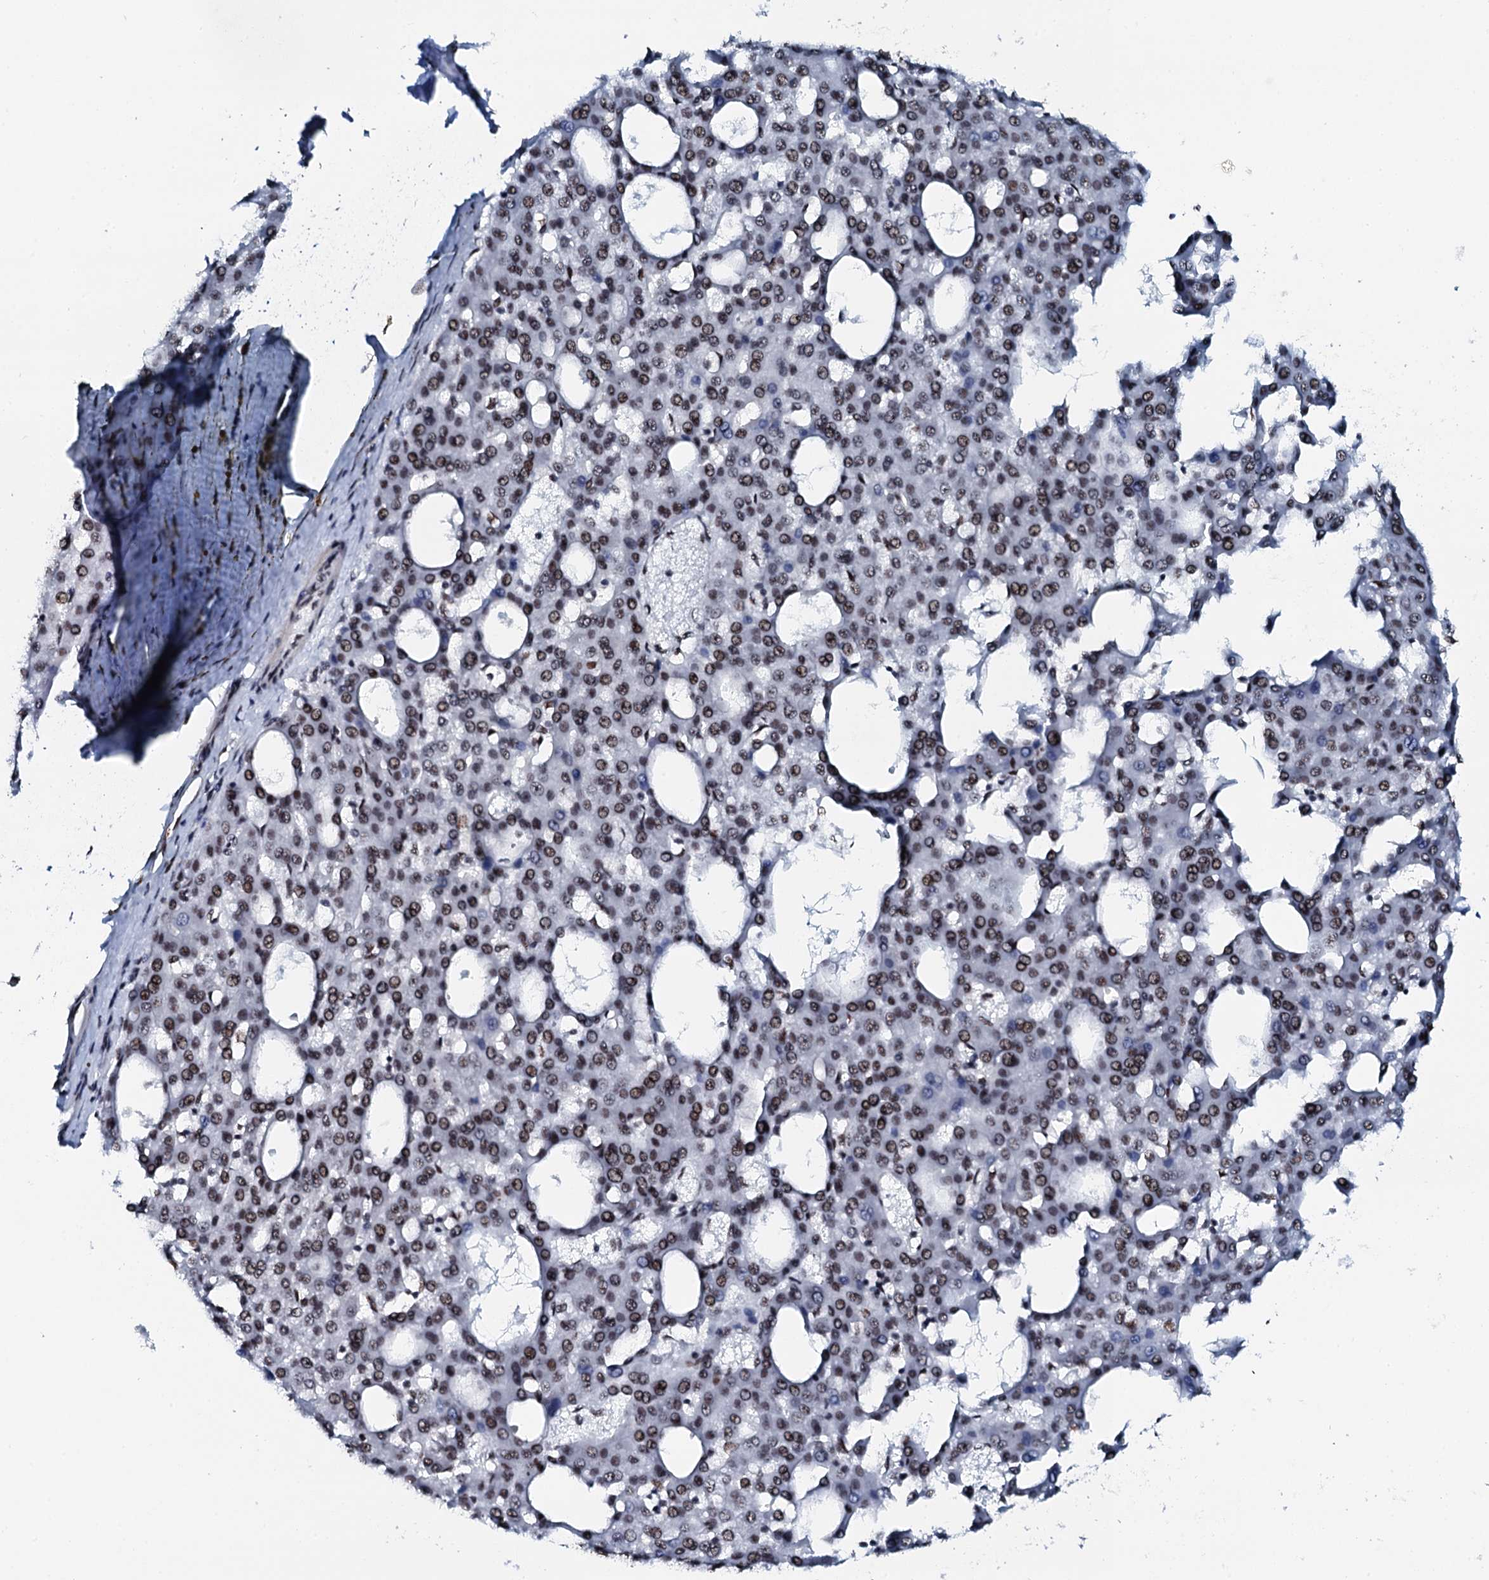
{"staining": {"intensity": "moderate", "quantity": ">75%", "location": "nuclear"}, "tissue": "liver cancer", "cell_type": "Tumor cells", "image_type": "cancer", "snomed": [{"axis": "morphology", "description": "Carcinoma, Hepatocellular, NOS"}, {"axis": "topography", "description": "Liver"}], "caption": "The photomicrograph demonstrates immunohistochemical staining of liver cancer (hepatocellular carcinoma). There is moderate nuclear positivity is seen in approximately >75% of tumor cells. The staining was performed using DAB (3,3'-diaminobenzidine) to visualize the protein expression in brown, while the nuclei were stained in blue with hematoxylin (Magnification: 20x).", "gene": "NKAPD1", "patient": {"sex": "male", "age": 47}}